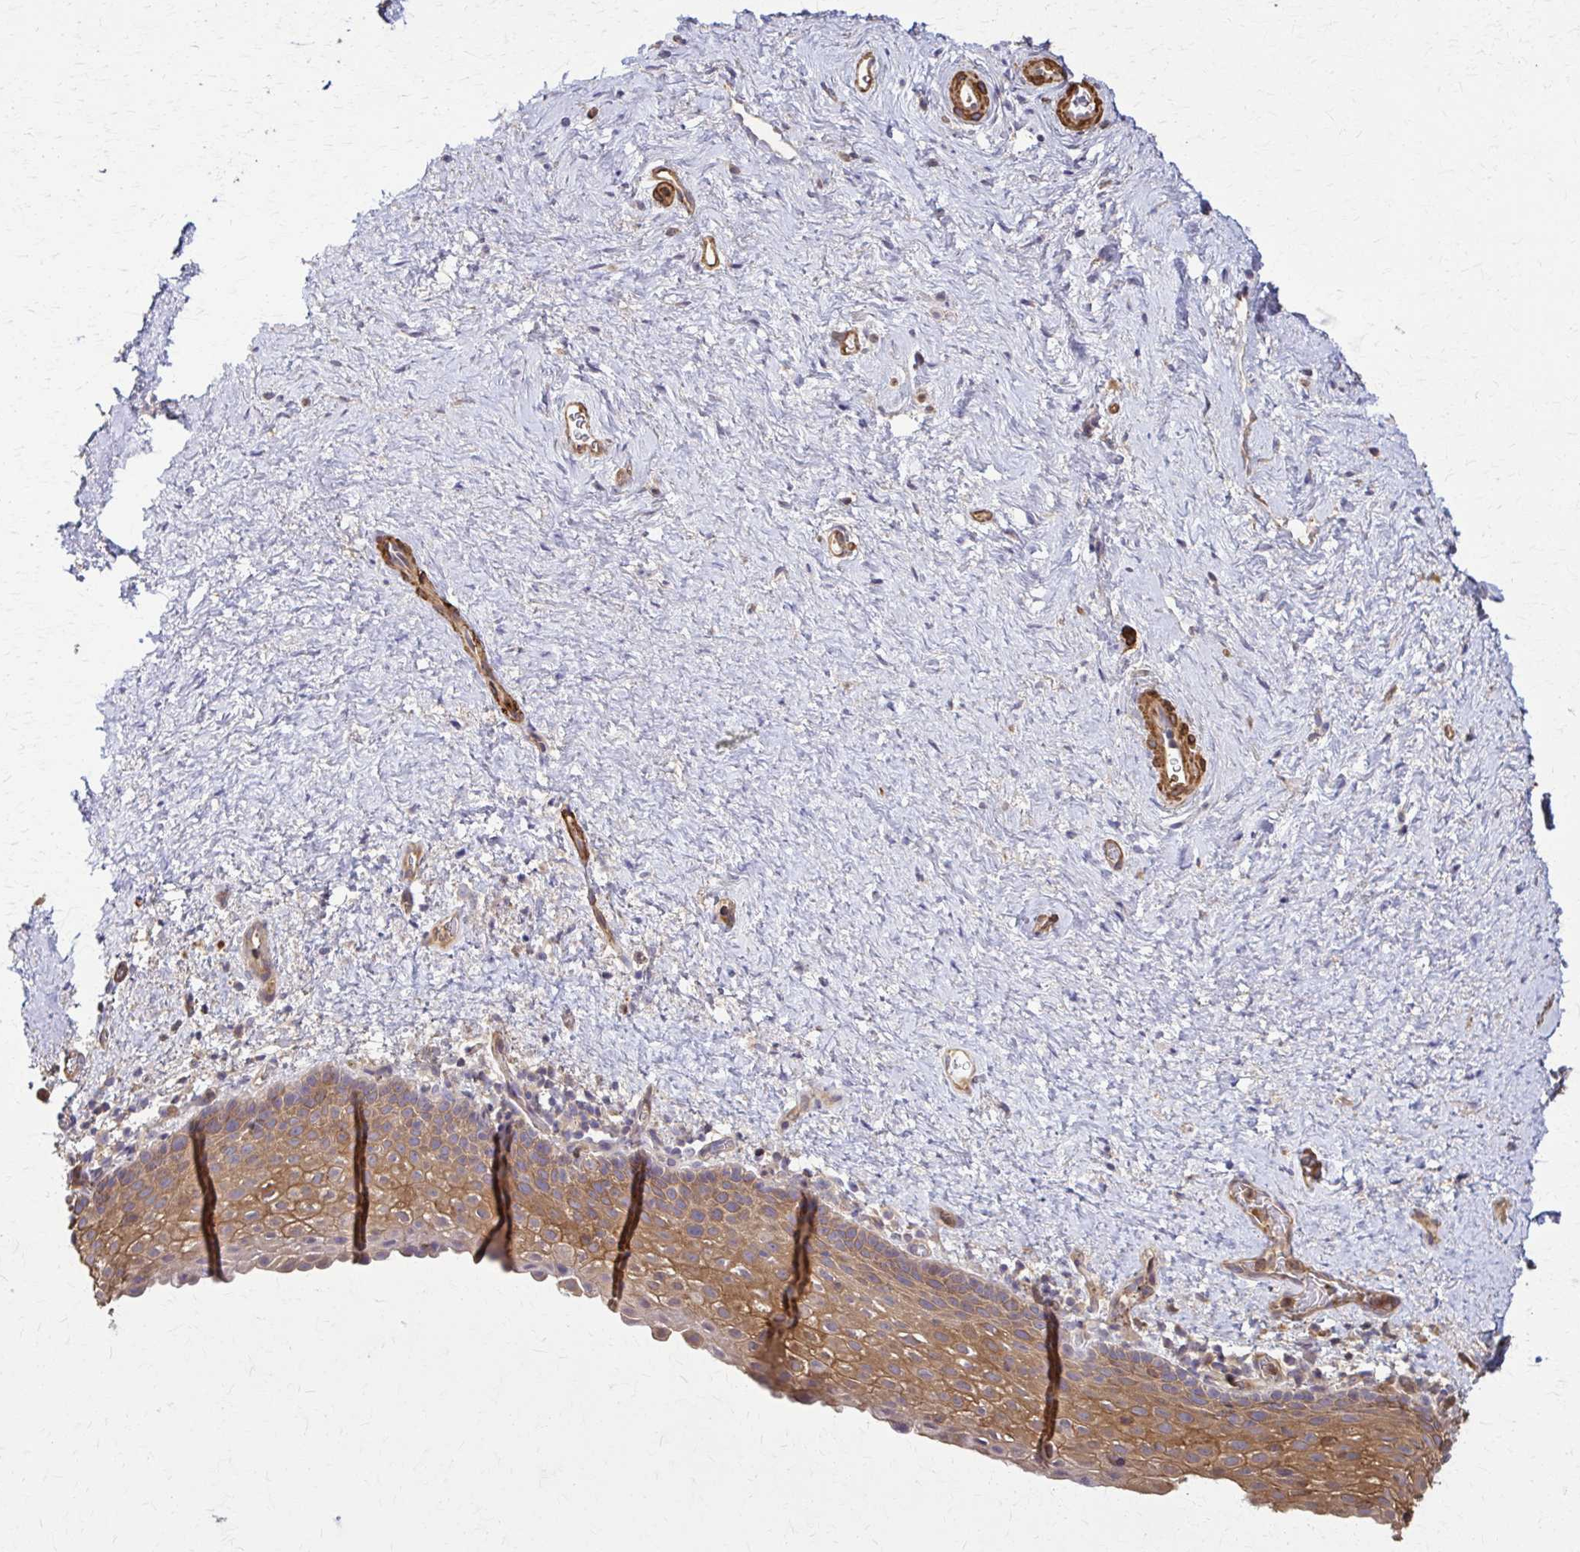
{"staining": {"intensity": "moderate", "quantity": "25%-75%", "location": "cytoplasmic/membranous"}, "tissue": "vagina", "cell_type": "Squamous epithelial cells", "image_type": "normal", "snomed": [{"axis": "morphology", "description": "Normal tissue, NOS"}, {"axis": "topography", "description": "Vagina"}], "caption": "The immunohistochemical stain highlights moderate cytoplasmic/membranous staining in squamous epithelial cells of unremarkable vagina. Immunohistochemistry (ihc) stains the protein of interest in brown and the nuclei are stained blue.", "gene": "DSP", "patient": {"sex": "female", "age": 61}}